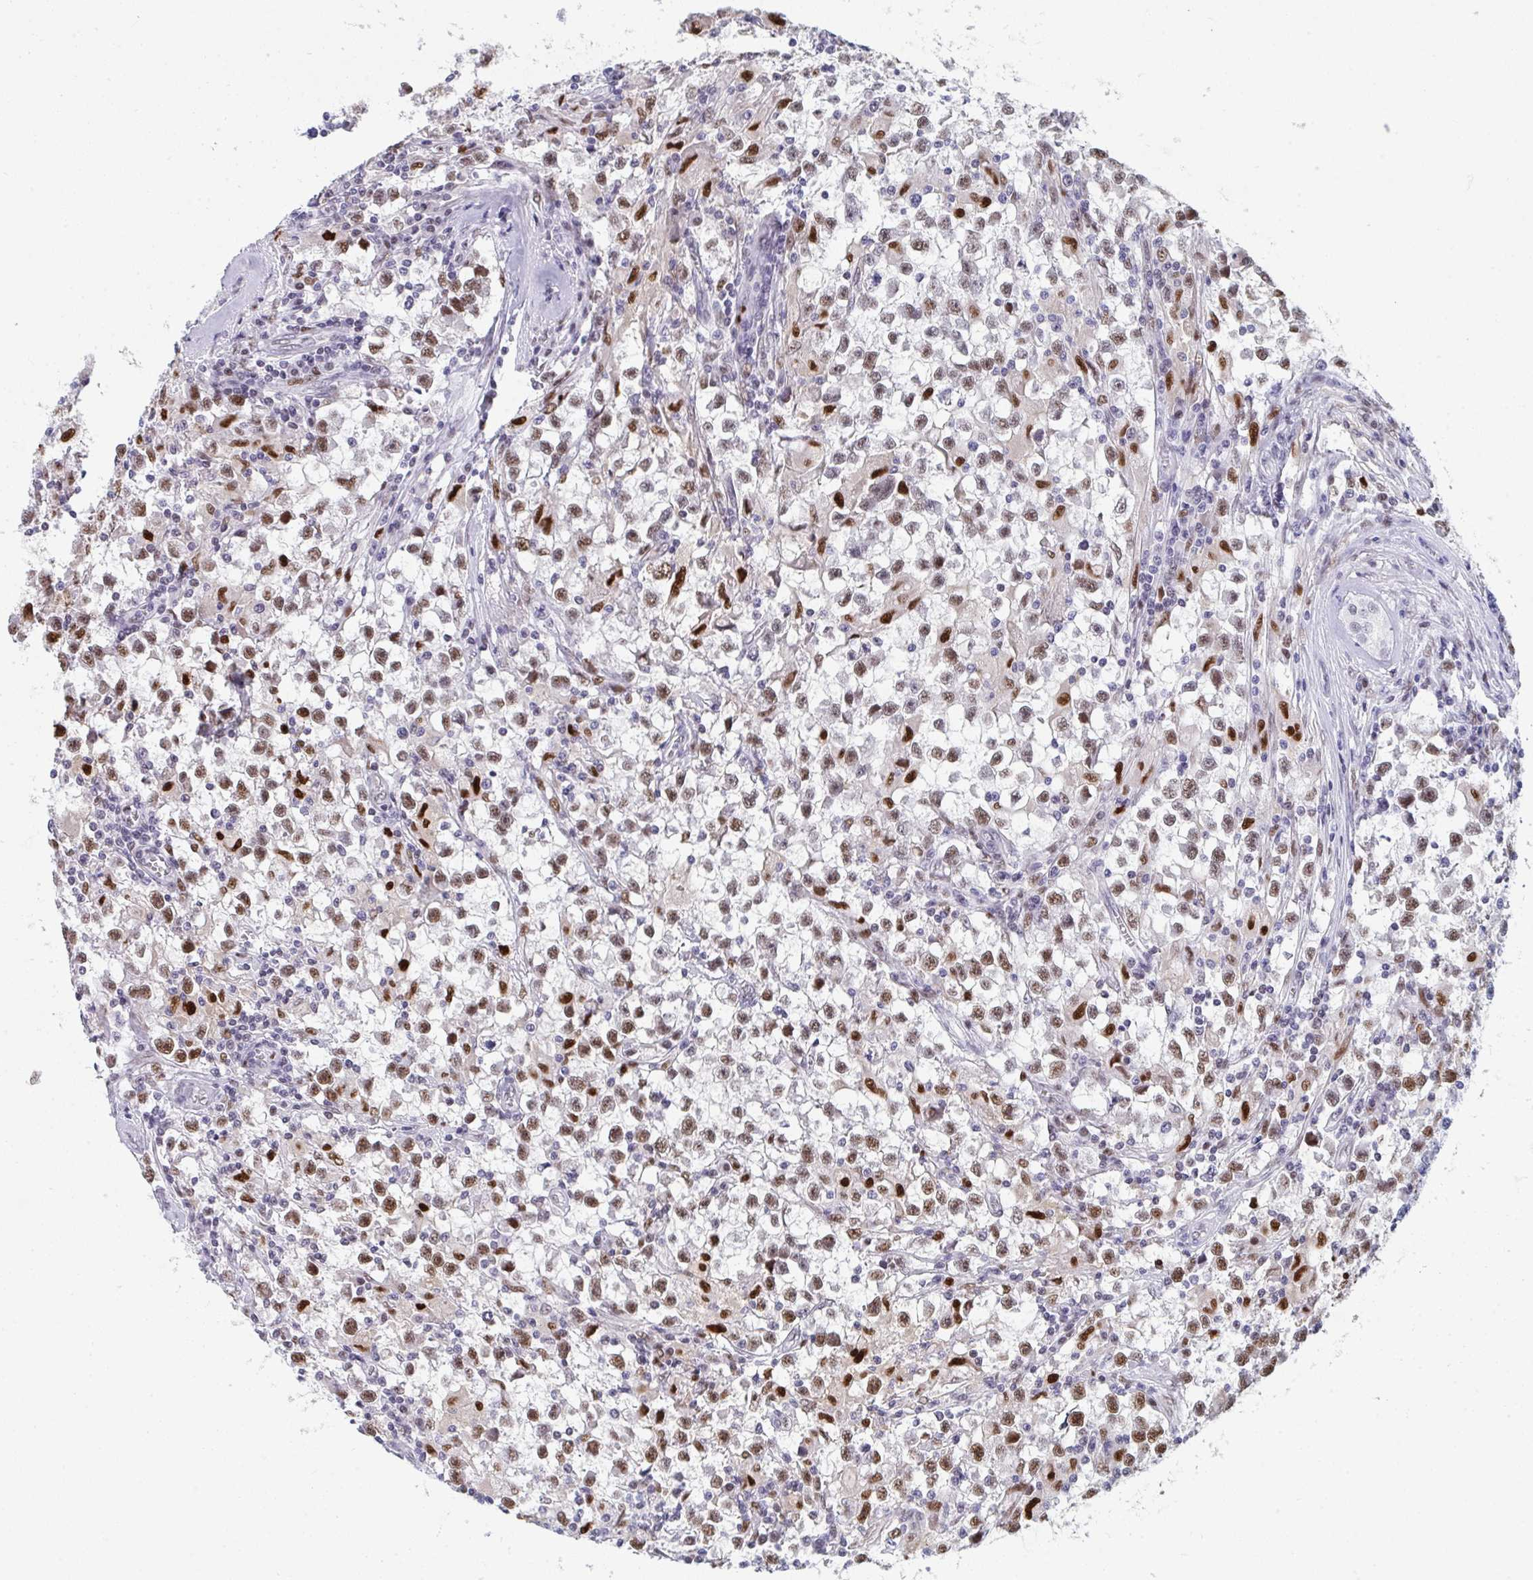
{"staining": {"intensity": "moderate", "quantity": "25%-75%", "location": "nuclear"}, "tissue": "testis cancer", "cell_type": "Tumor cells", "image_type": "cancer", "snomed": [{"axis": "morphology", "description": "Seminoma, NOS"}, {"axis": "topography", "description": "Testis"}], "caption": "A medium amount of moderate nuclear expression is seen in approximately 25%-75% of tumor cells in seminoma (testis) tissue. Nuclei are stained in blue.", "gene": "JDP2", "patient": {"sex": "male", "age": 31}}